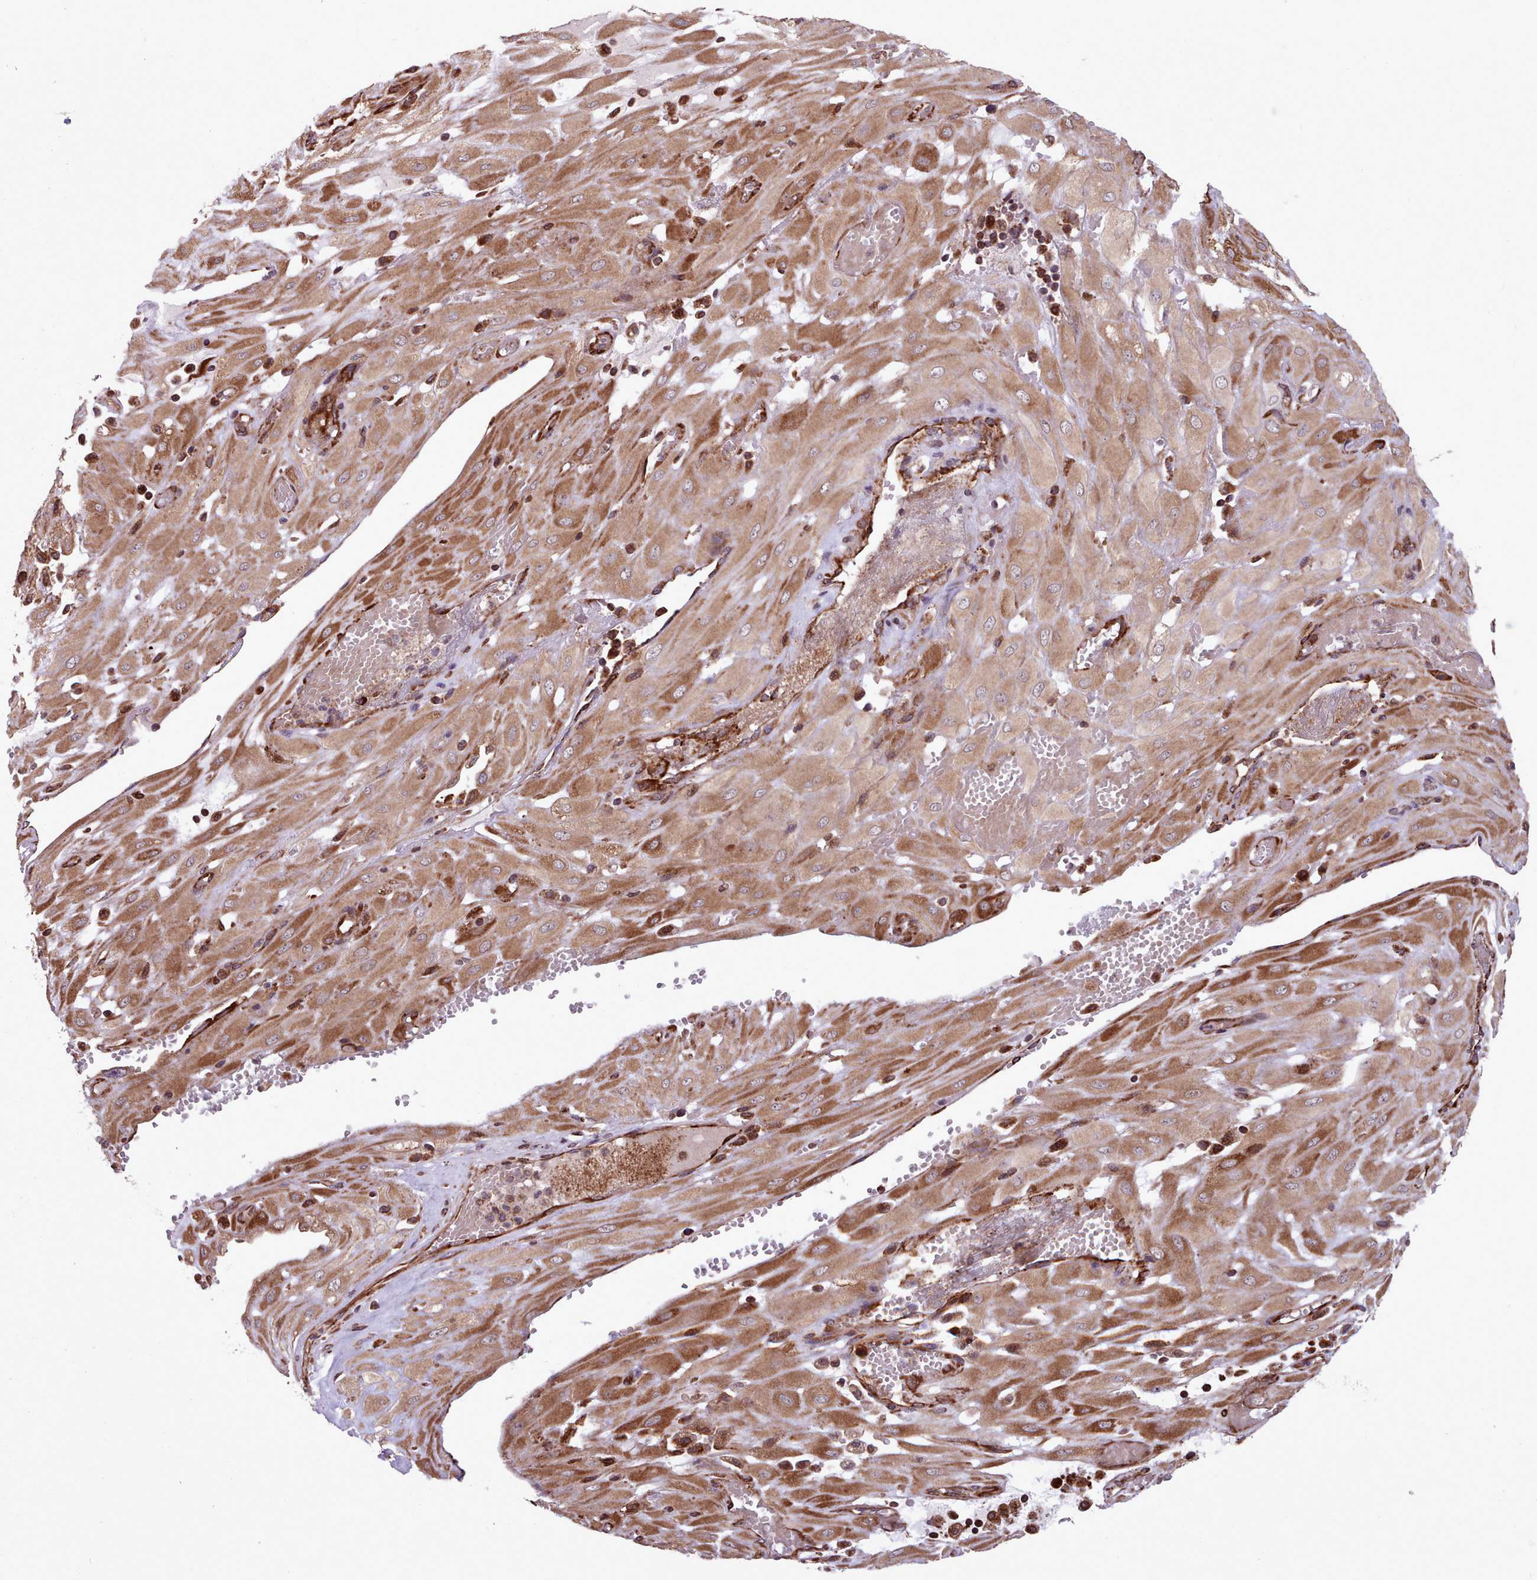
{"staining": {"intensity": "moderate", "quantity": ">75%", "location": "cytoplasmic/membranous"}, "tissue": "cervical cancer", "cell_type": "Tumor cells", "image_type": "cancer", "snomed": [{"axis": "morphology", "description": "Squamous cell carcinoma, NOS"}, {"axis": "topography", "description": "Cervix"}], "caption": "There is medium levels of moderate cytoplasmic/membranous staining in tumor cells of cervical squamous cell carcinoma, as demonstrated by immunohistochemical staining (brown color).", "gene": "TTLL3", "patient": {"sex": "female", "age": 36}}